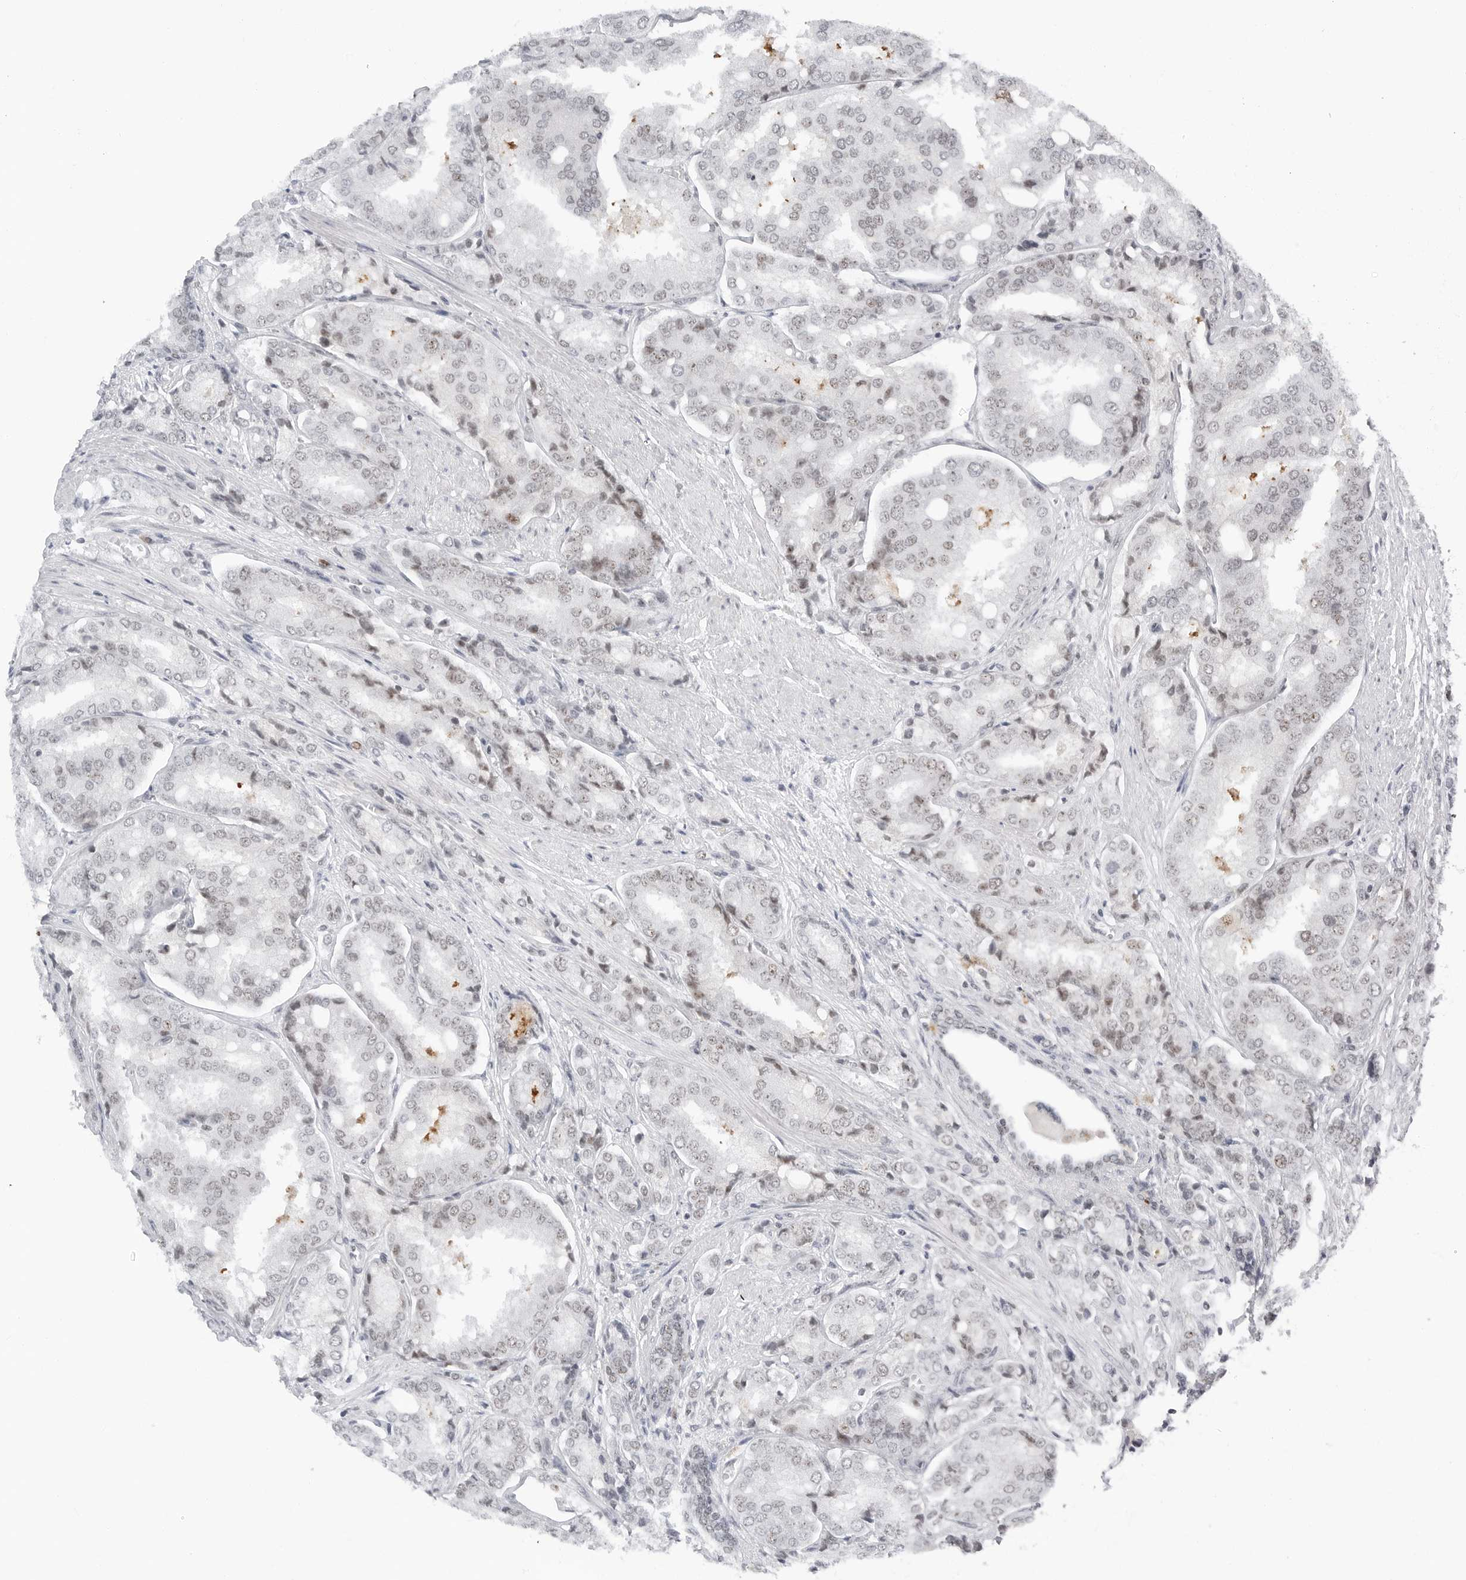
{"staining": {"intensity": "negative", "quantity": "none", "location": "none"}, "tissue": "prostate cancer", "cell_type": "Tumor cells", "image_type": "cancer", "snomed": [{"axis": "morphology", "description": "Adenocarcinoma, High grade"}, {"axis": "topography", "description": "Prostate"}], "caption": "Immunohistochemical staining of adenocarcinoma (high-grade) (prostate) shows no significant expression in tumor cells.", "gene": "WRAP53", "patient": {"sex": "male", "age": 50}}